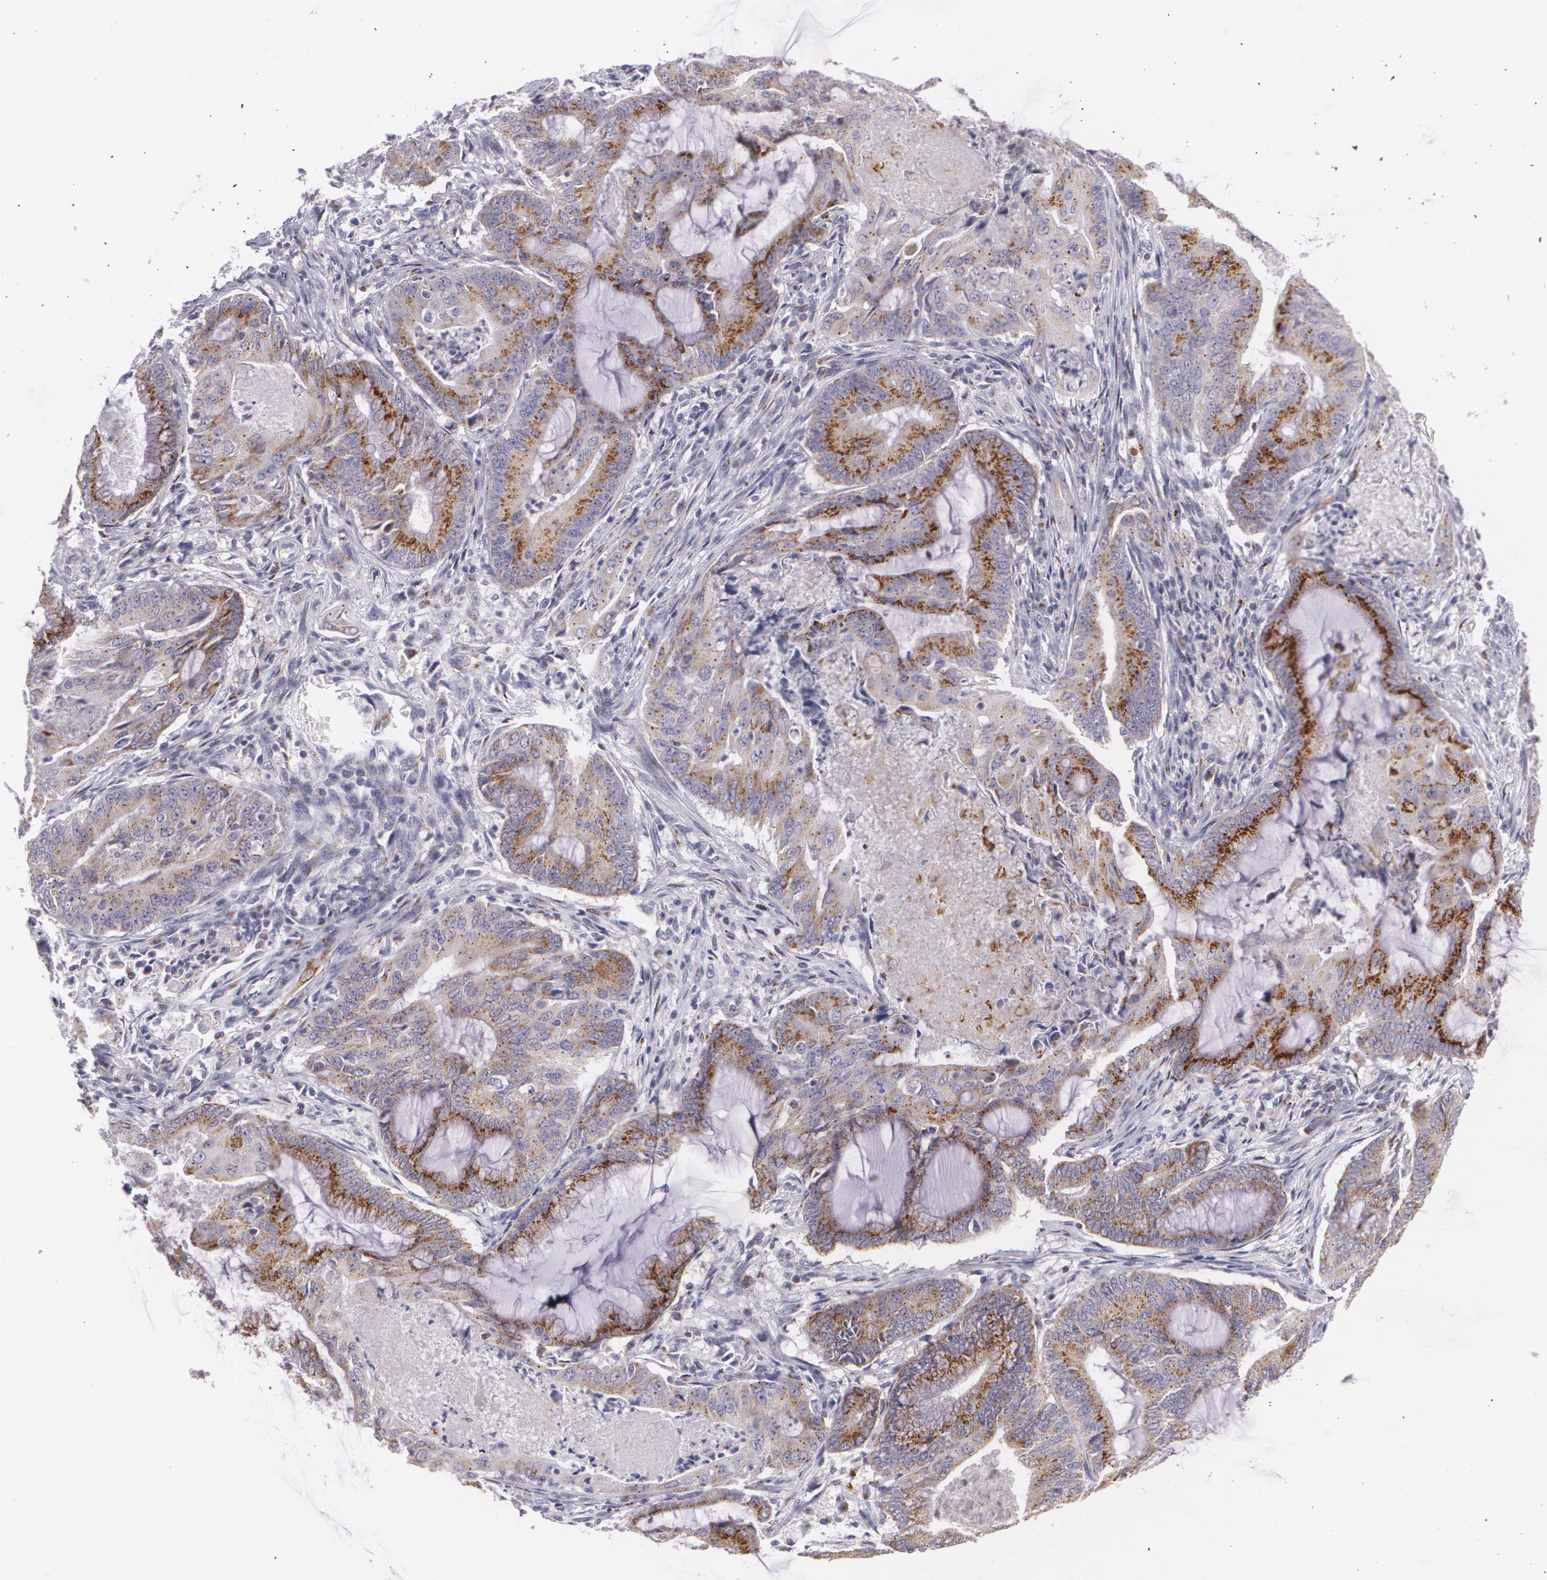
{"staining": {"intensity": "moderate", "quantity": ">75%", "location": "cytoplasmic/membranous"}, "tissue": "endometrial cancer", "cell_type": "Tumor cells", "image_type": "cancer", "snomed": [{"axis": "morphology", "description": "Adenocarcinoma, NOS"}, {"axis": "topography", "description": "Endometrium"}], "caption": "Adenocarcinoma (endometrial) stained for a protein demonstrates moderate cytoplasmic/membranous positivity in tumor cells.", "gene": "CILK1", "patient": {"sex": "female", "age": 63}}